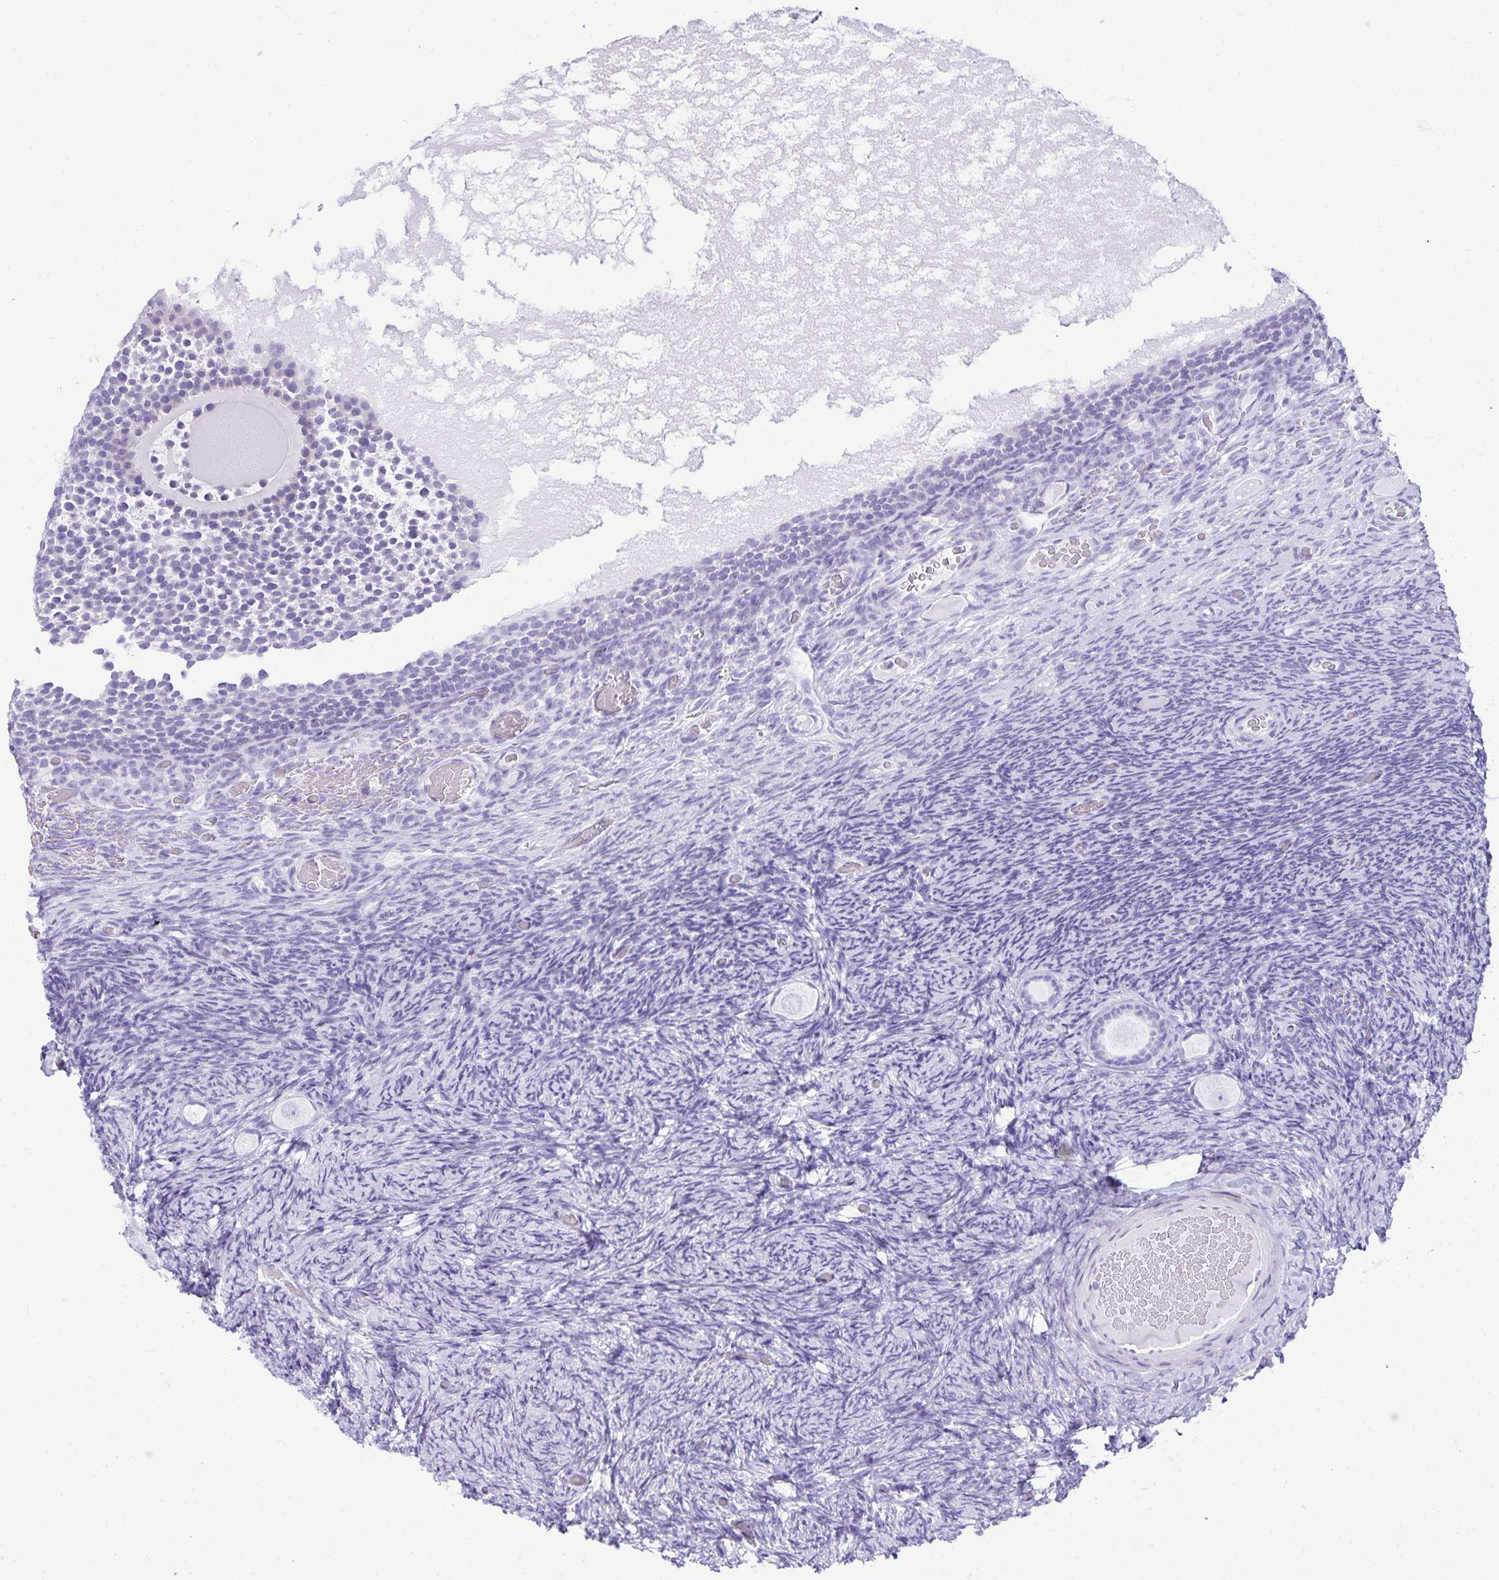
{"staining": {"intensity": "negative", "quantity": "none", "location": "none"}, "tissue": "ovary", "cell_type": "Follicle cells", "image_type": "normal", "snomed": [{"axis": "morphology", "description": "Normal tissue, NOS"}, {"axis": "topography", "description": "Ovary"}], "caption": "A high-resolution image shows immunohistochemistry (IHC) staining of benign ovary, which exhibits no significant staining in follicle cells.", "gene": "DEFA5", "patient": {"sex": "female", "age": 34}}